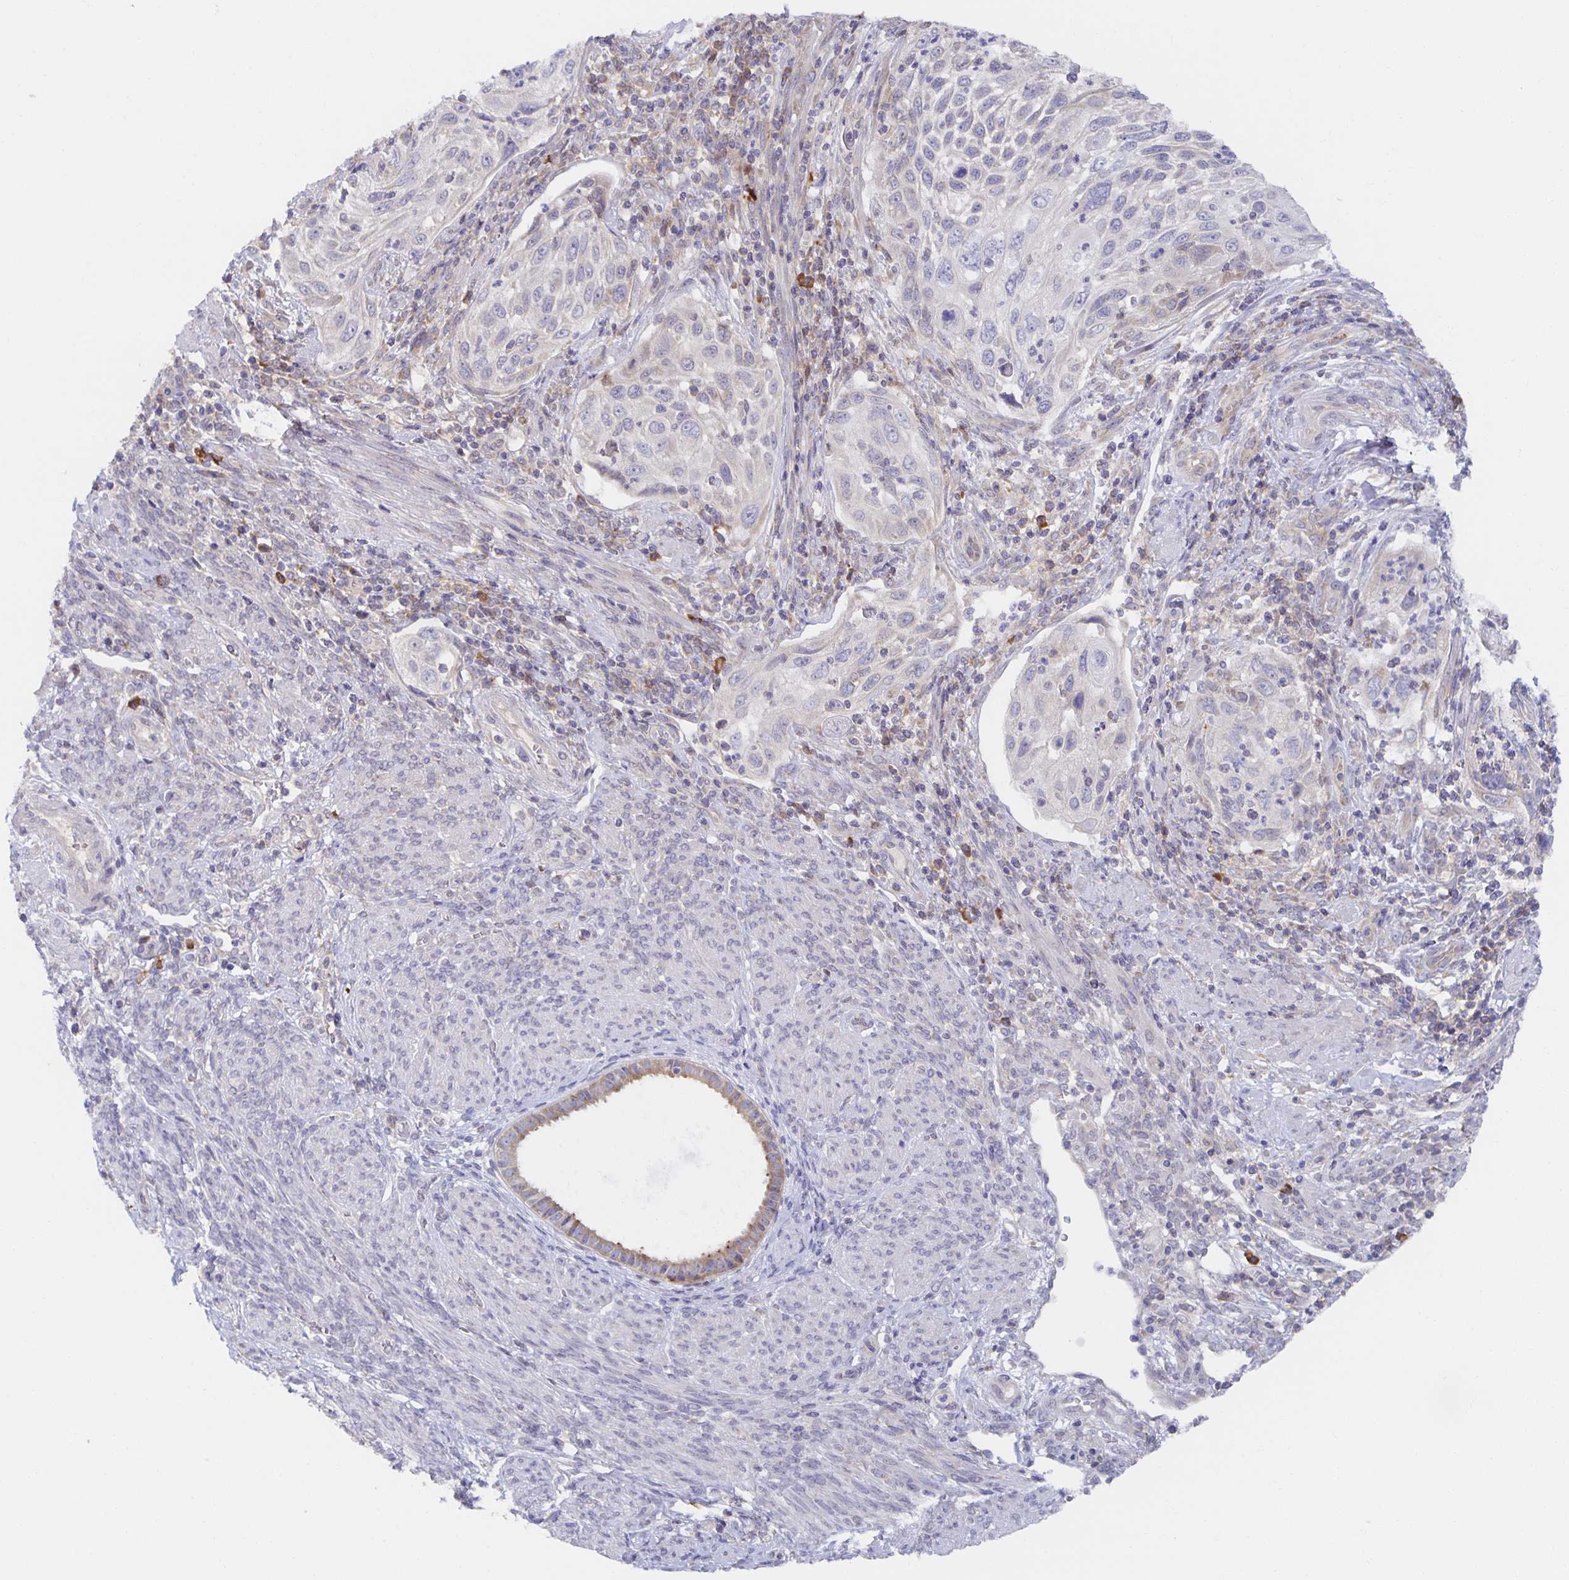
{"staining": {"intensity": "negative", "quantity": "none", "location": "none"}, "tissue": "cervical cancer", "cell_type": "Tumor cells", "image_type": "cancer", "snomed": [{"axis": "morphology", "description": "Squamous cell carcinoma, NOS"}, {"axis": "topography", "description": "Cervix"}], "caption": "This is a histopathology image of immunohistochemistry (IHC) staining of cervical squamous cell carcinoma, which shows no positivity in tumor cells.", "gene": "BAD", "patient": {"sex": "female", "age": 70}}